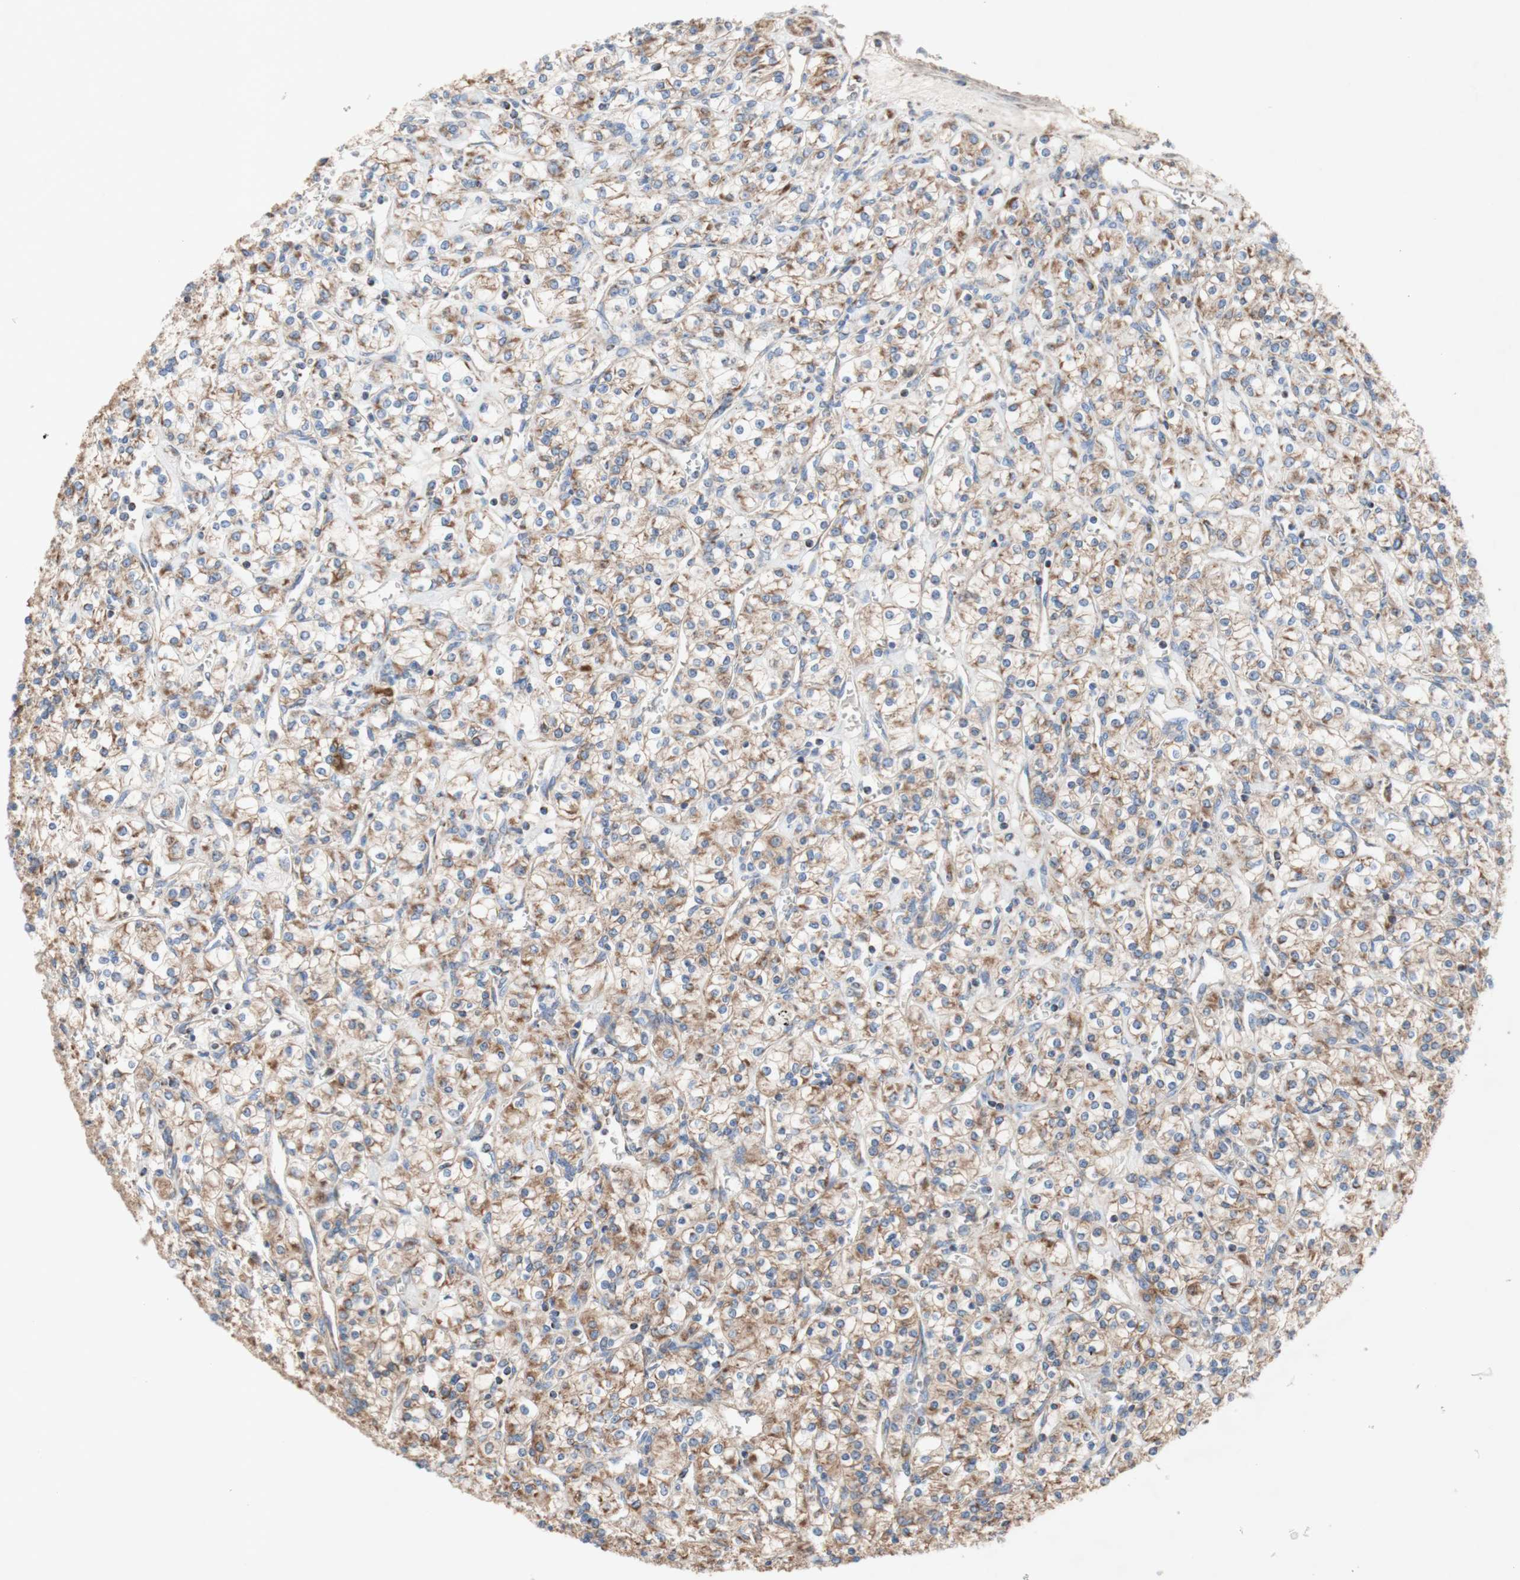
{"staining": {"intensity": "weak", "quantity": ">75%", "location": "cytoplasmic/membranous"}, "tissue": "renal cancer", "cell_type": "Tumor cells", "image_type": "cancer", "snomed": [{"axis": "morphology", "description": "Adenocarcinoma, NOS"}, {"axis": "topography", "description": "Kidney"}], "caption": "Renal cancer stained with immunohistochemistry (IHC) displays weak cytoplasmic/membranous positivity in approximately >75% of tumor cells.", "gene": "SDHB", "patient": {"sex": "male", "age": 77}}